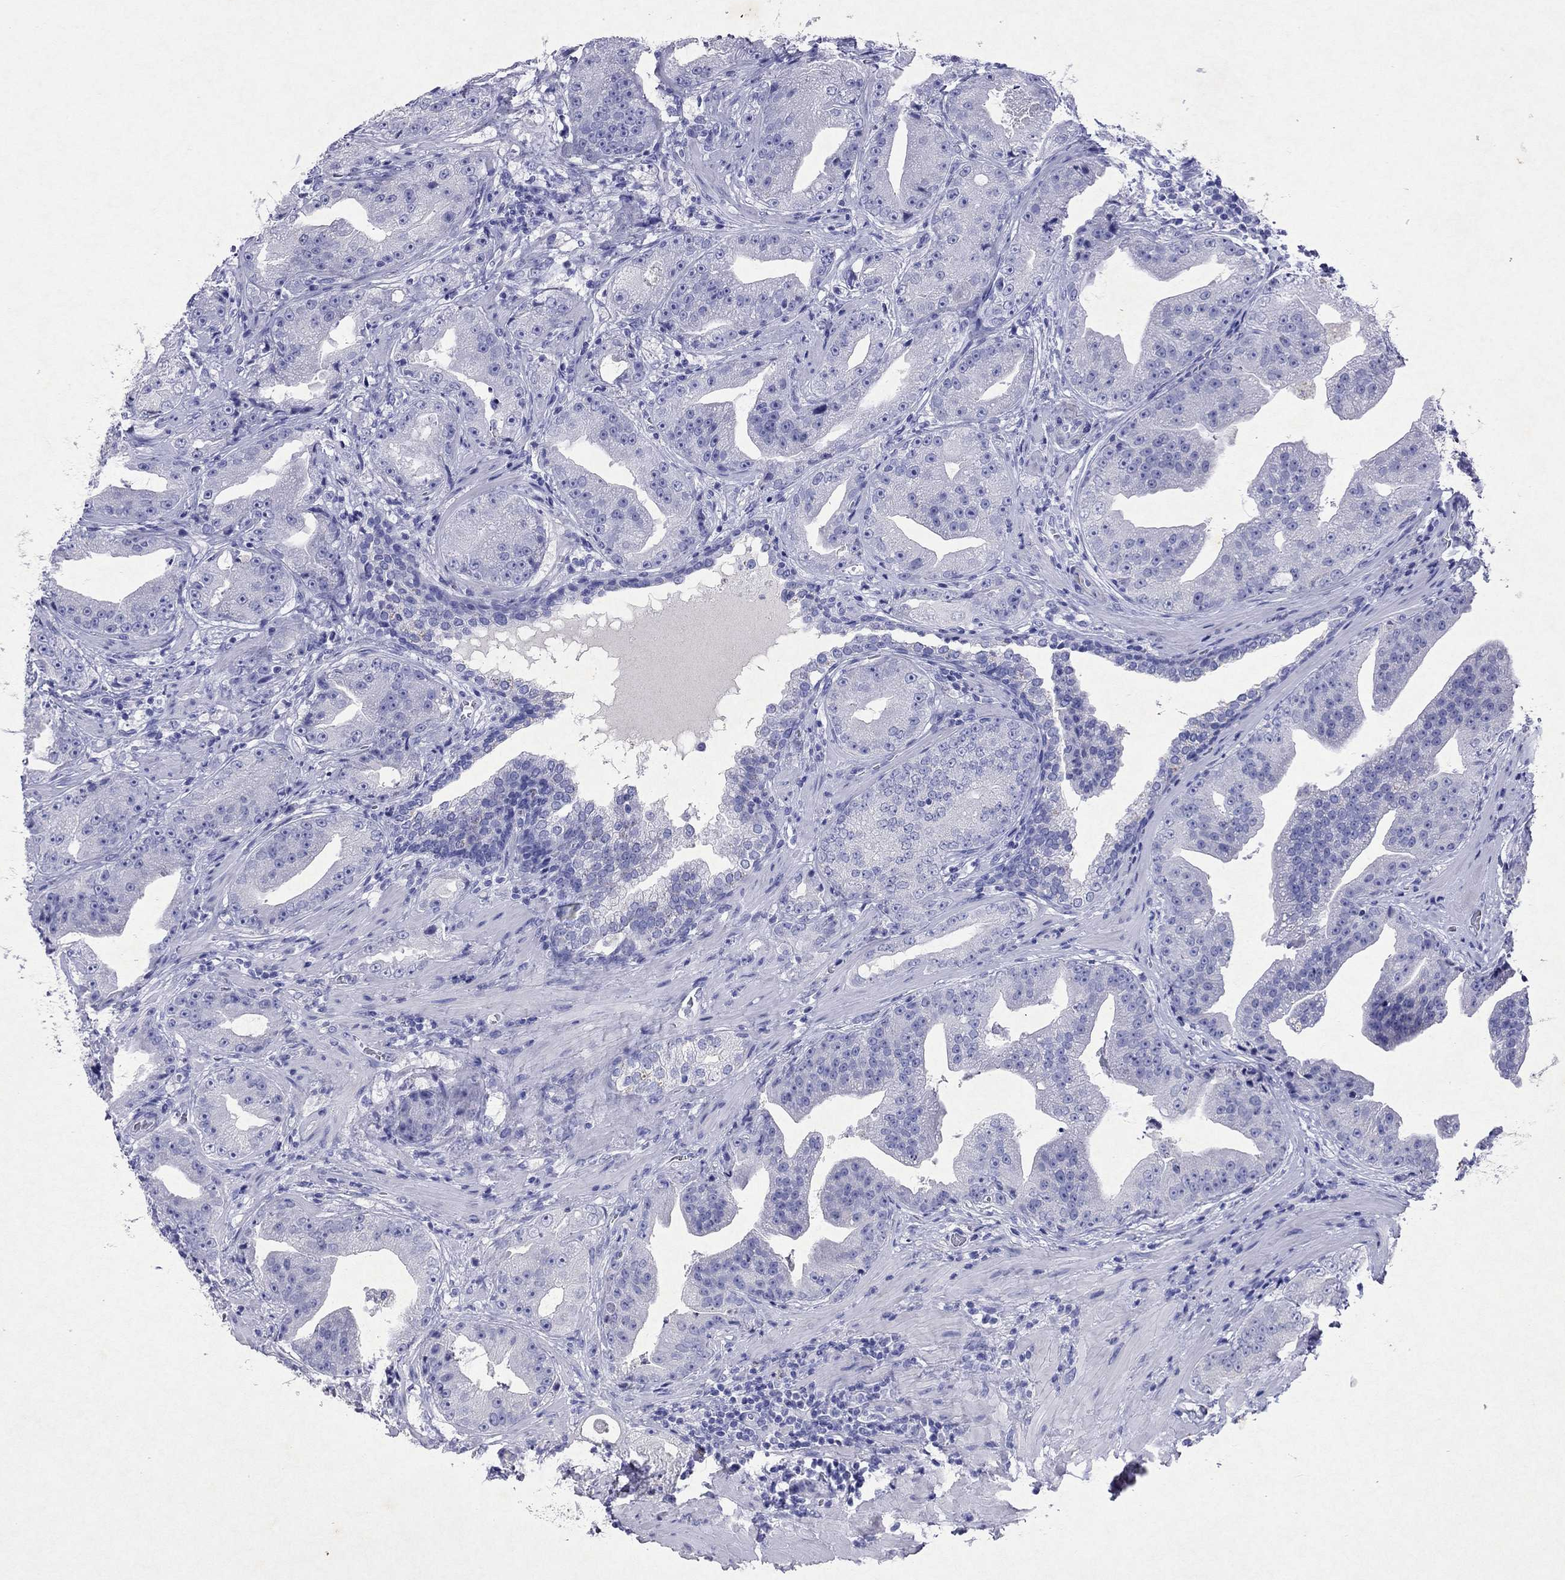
{"staining": {"intensity": "negative", "quantity": "none", "location": "none"}, "tissue": "prostate cancer", "cell_type": "Tumor cells", "image_type": "cancer", "snomed": [{"axis": "morphology", "description": "Adenocarcinoma, Low grade"}, {"axis": "topography", "description": "Prostate"}], "caption": "DAB (3,3'-diaminobenzidine) immunohistochemical staining of prostate cancer (adenocarcinoma (low-grade)) demonstrates no significant expression in tumor cells.", "gene": "ARMC12", "patient": {"sex": "male", "age": 62}}